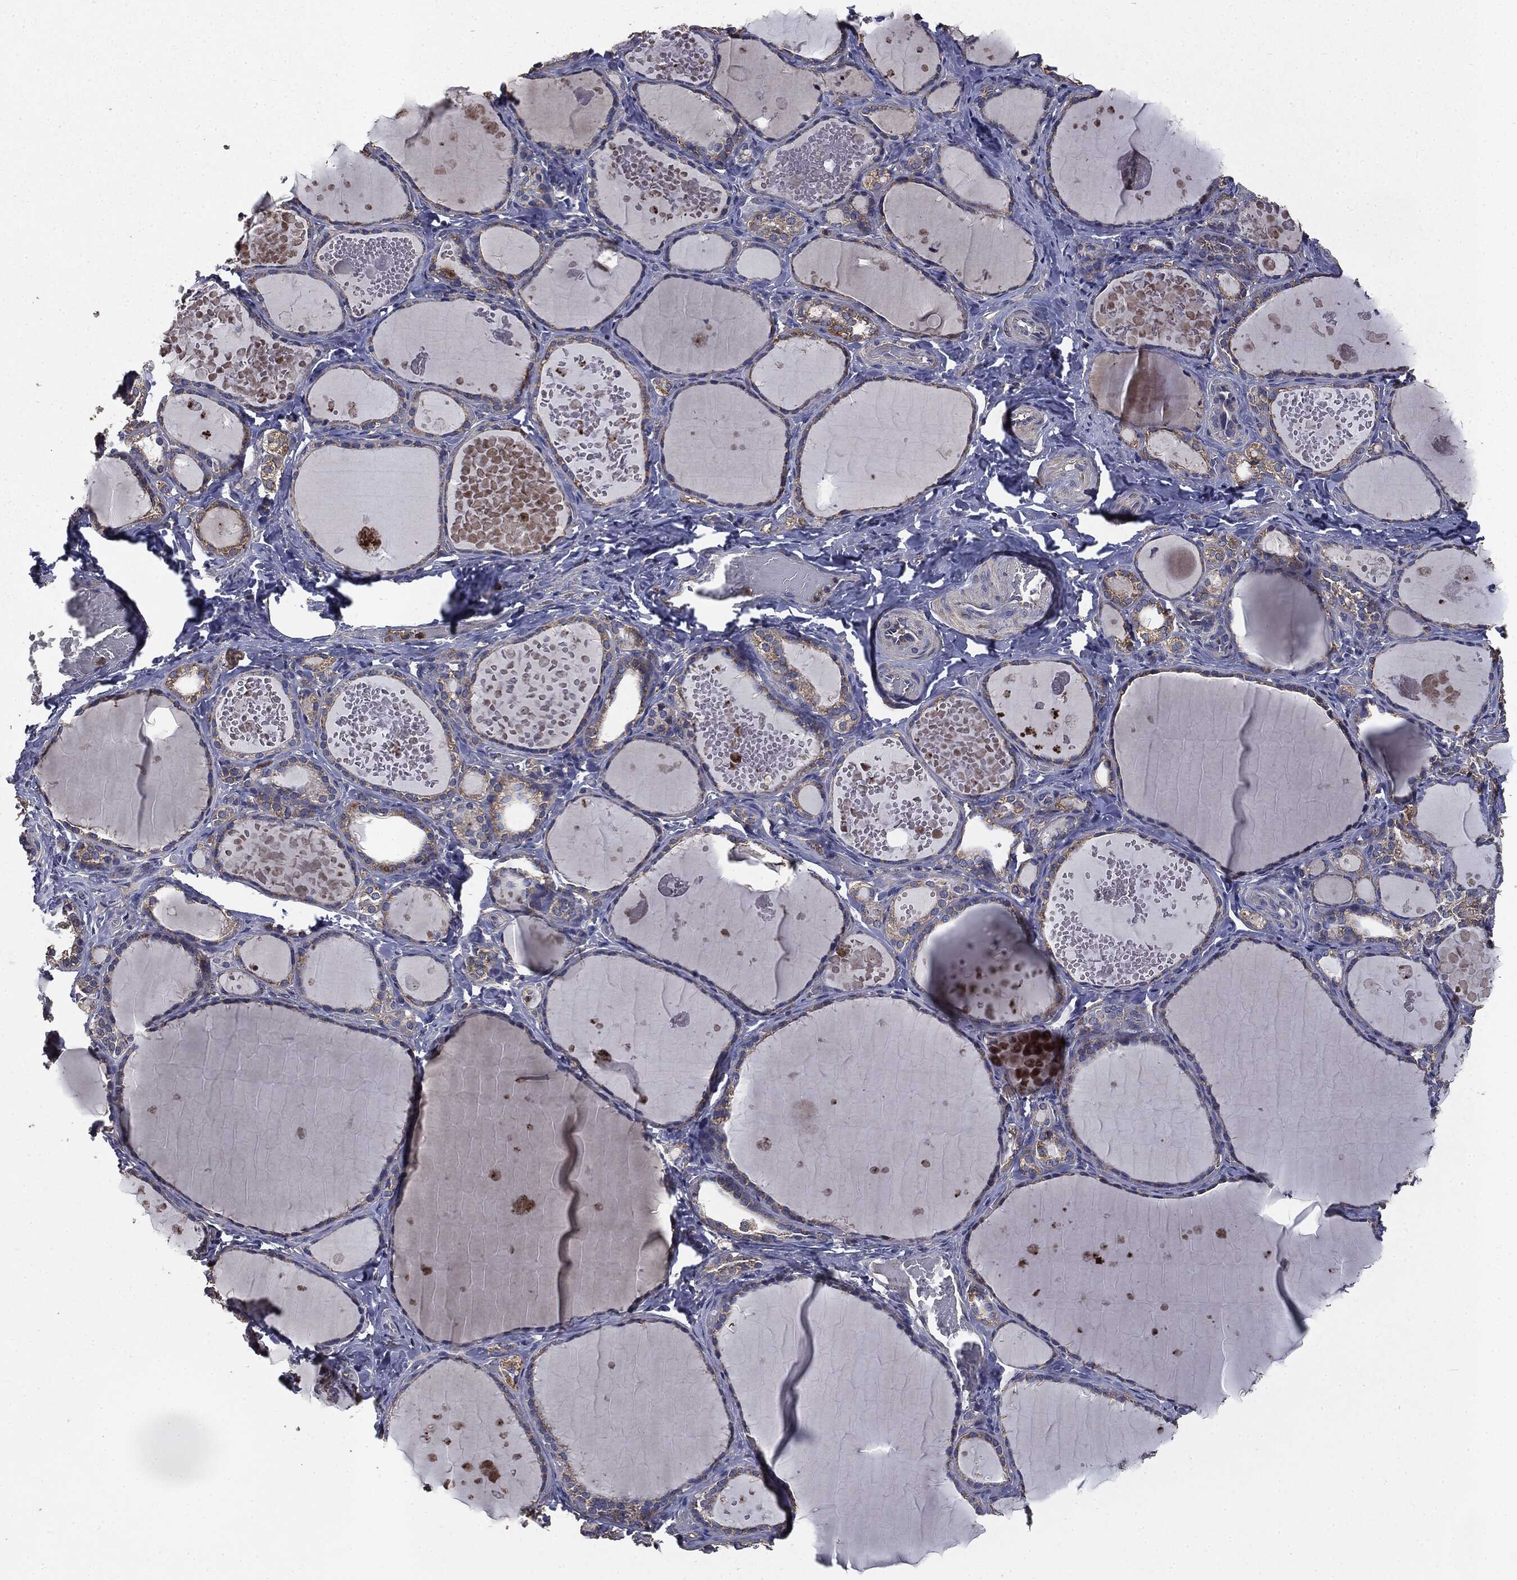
{"staining": {"intensity": "weak", "quantity": "25%-75%", "location": "cytoplasmic/membranous"}, "tissue": "thyroid gland", "cell_type": "Glandular cells", "image_type": "normal", "snomed": [{"axis": "morphology", "description": "Normal tissue, NOS"}, {"axis": "topography", "description": "Thyroid gland"}], "caption": "Glandular cells show low levels of weak cytoplasmic/membranous positivity in approximately 25%-75% of cells in normal thyroid gland.", "gene": "MAPK6", "patient": {"sex": "female", "age": 56}}